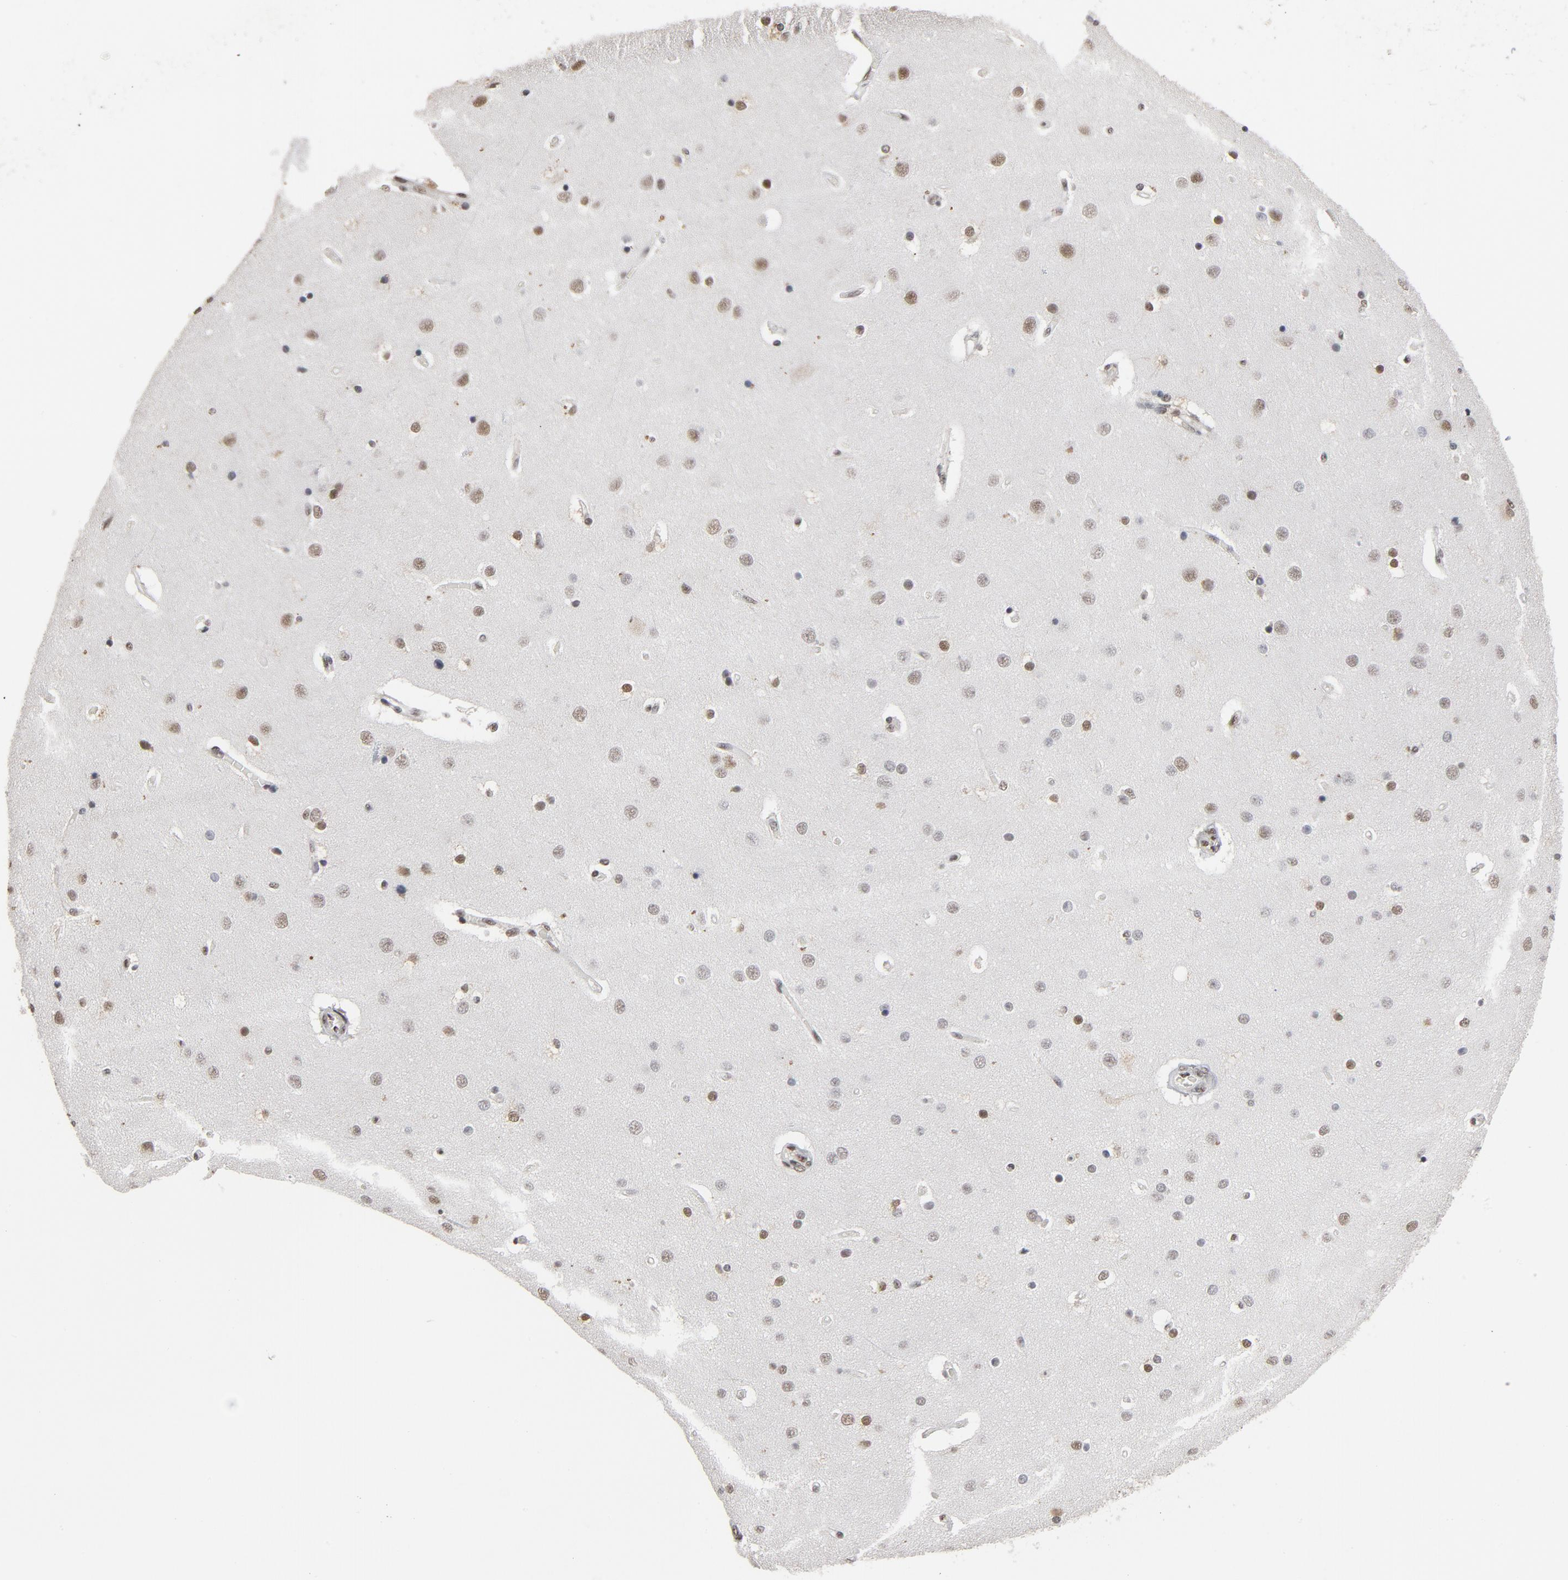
{"staining": {"intensity": "moderate", "quantity": ">75%", "location": "nuclear"}, "tissue": "cerebral cortex", "cell_type": "Endothelial cells", "image_type": "normal", "snomed": [{"axis": "morphology", "description": "Normal tissue, NOS"}, {"axis": "topography", "description": "Cerebral cortex"}], "caption": "Protein expression analysis of normal cerebral cortex shows moderate nuclear staining in about >75% of endothelial cells. (DAB IHC, brown staining for protein, blue staining for nuclei).", "gene": "MRE11", "patient": {"sex": "female", "age": 54}}